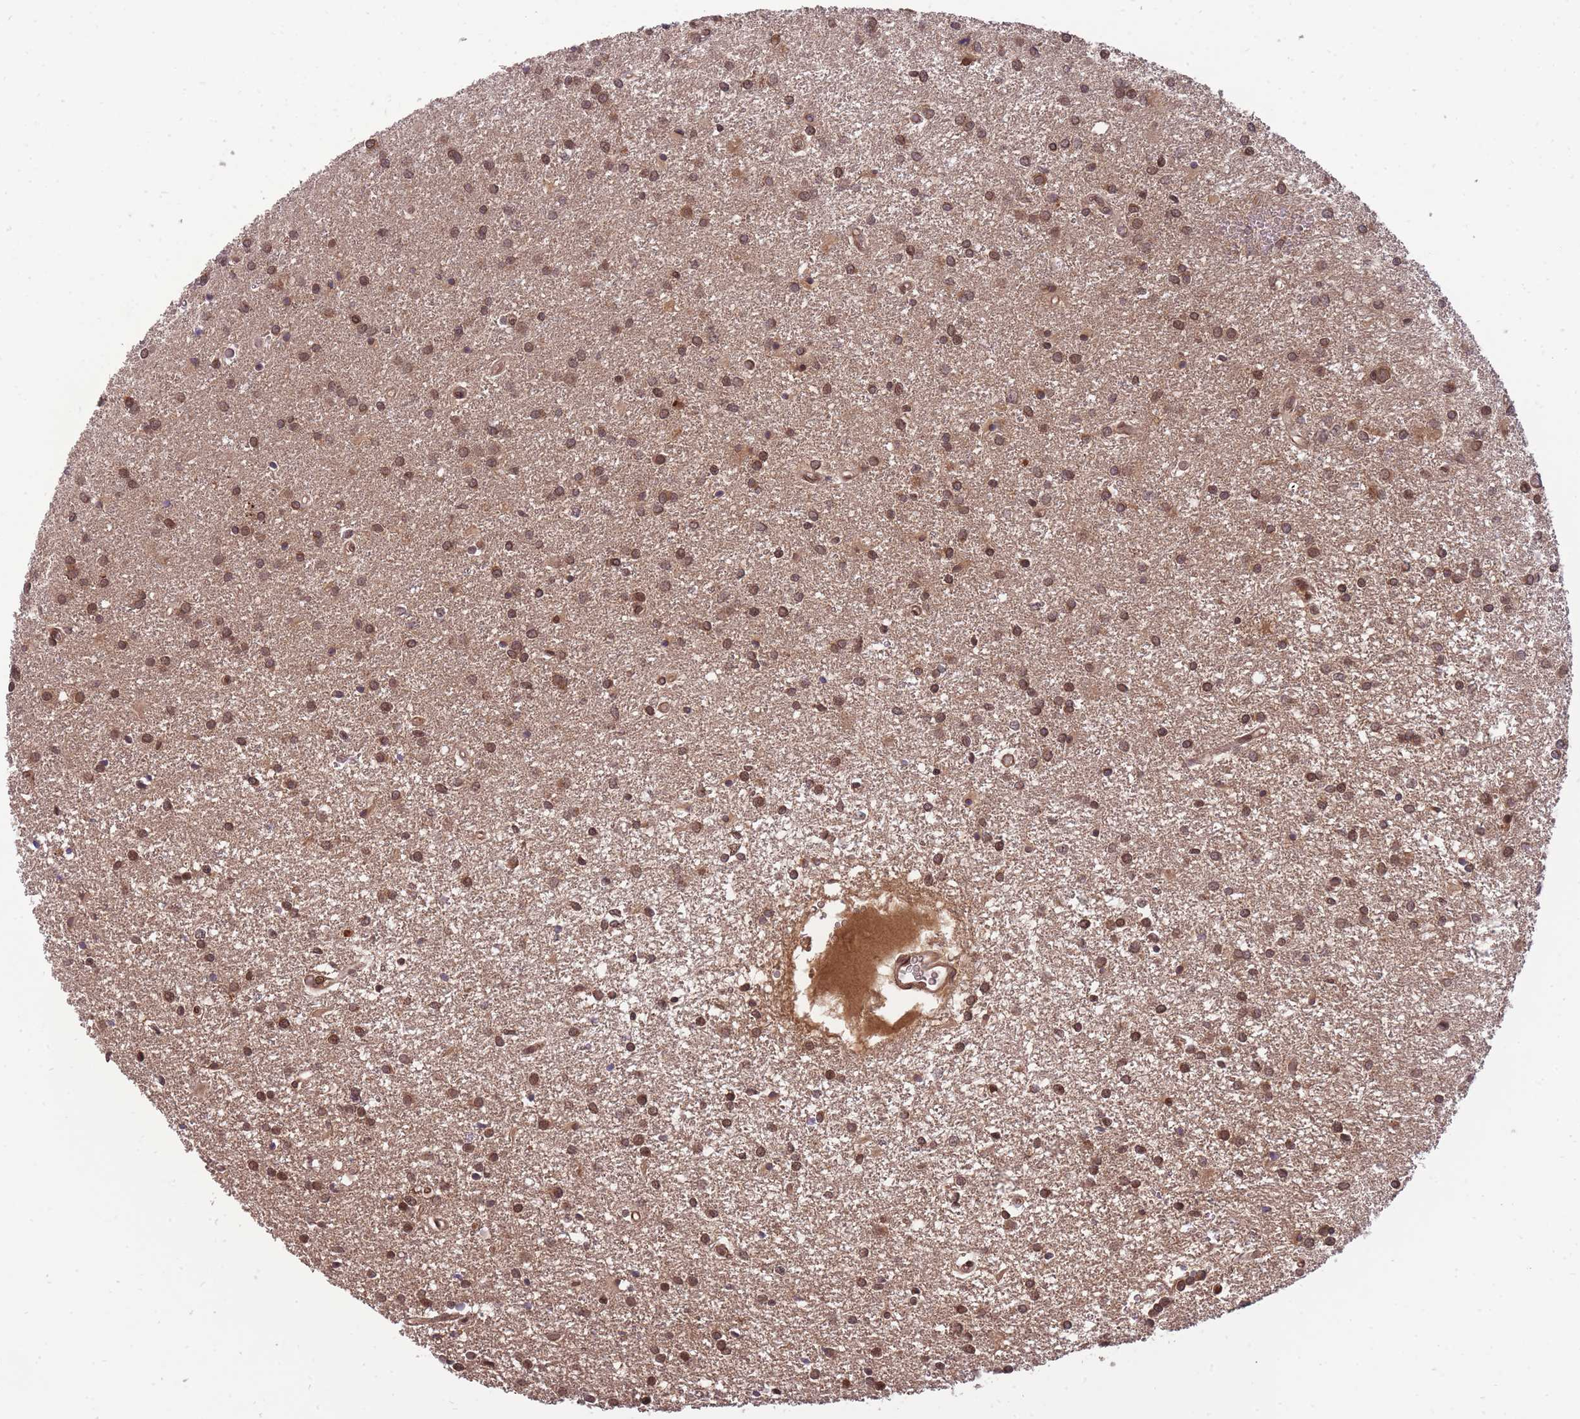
{"staining": {"intensity": "moderate", "quantity": ">75%", "location": "cytoplasmic/membranous,nuclear"}, "tissue": "glioma", "cell_type": "Tumor cells", "image_type": "cancer", "snomed": [{"axis": "morphology", "description": "Glioma, malignant, High grade"}, {"axis": "topography", "description": "Brain"}], "caption": "Glioma stained for a protein shows moderate cytoplasmic/membranous and nuclear positivity in tumor cells.", "gene": "CDIP1", "patient": {"sex": "female", "age": 50}}